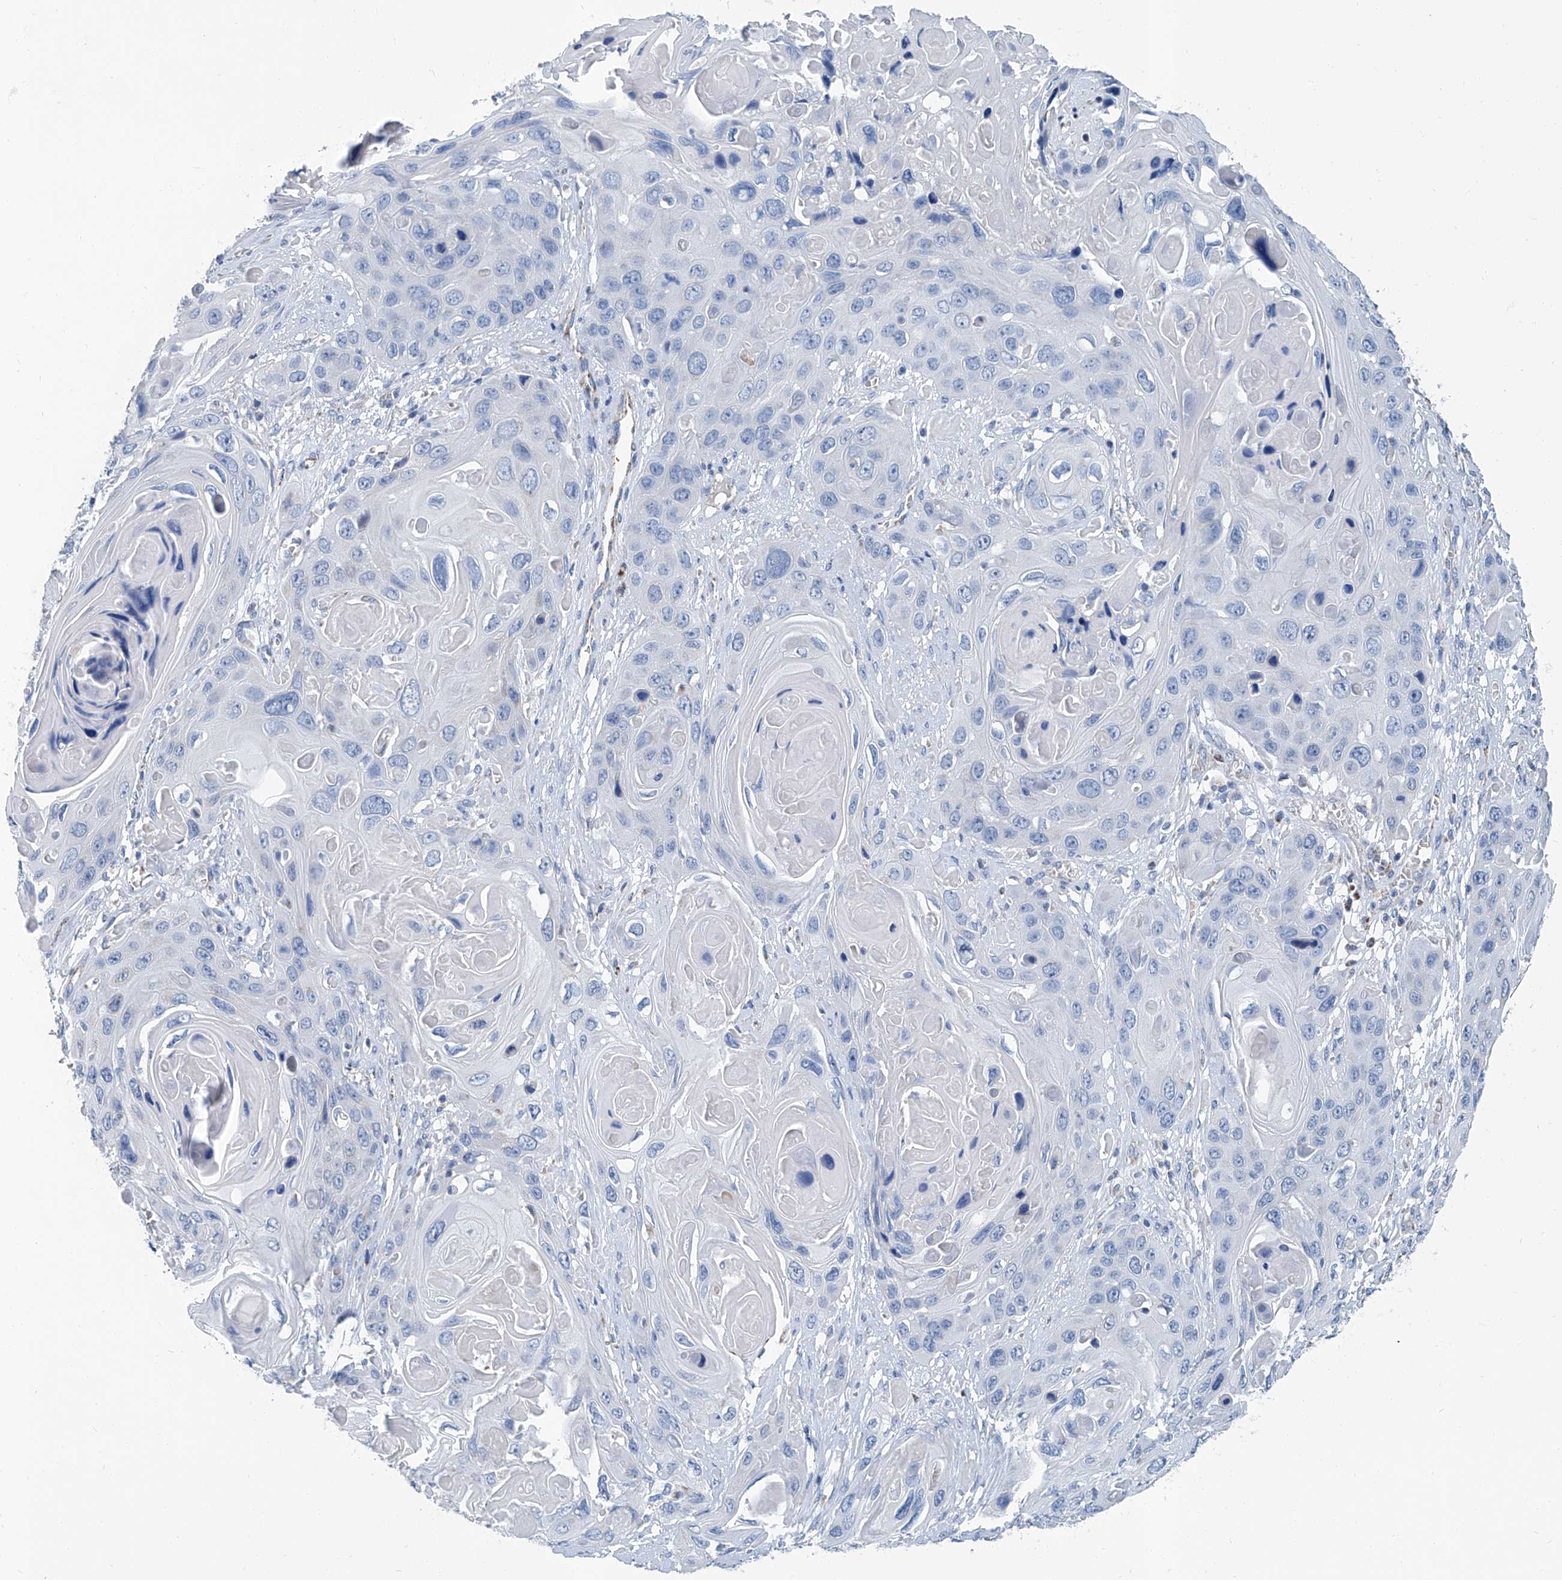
{"staining": {"intensity": "negative", "quantity": "none", "location": "none"}, "tissue": "skin cancer", "cell_type": "Tumor cells", "image_type": "cancer", "snomed": [{"axis": "morphology", "description": "Squamous cell carcinoma, NOS"}, {"axis": "topography", "description": "Skin"}], "caption": "Micrograph shows no protein positivity in tumor cells of skin cancer (squamous cell carcinoma) tissue. (Stains: DAB immunohistochemistry with hematoxylin counter stain, Microscopy: brightfield microscopy at high magnification).", "gene": "MT-ND1", "patient": {"sex": "male", "age": 55}}